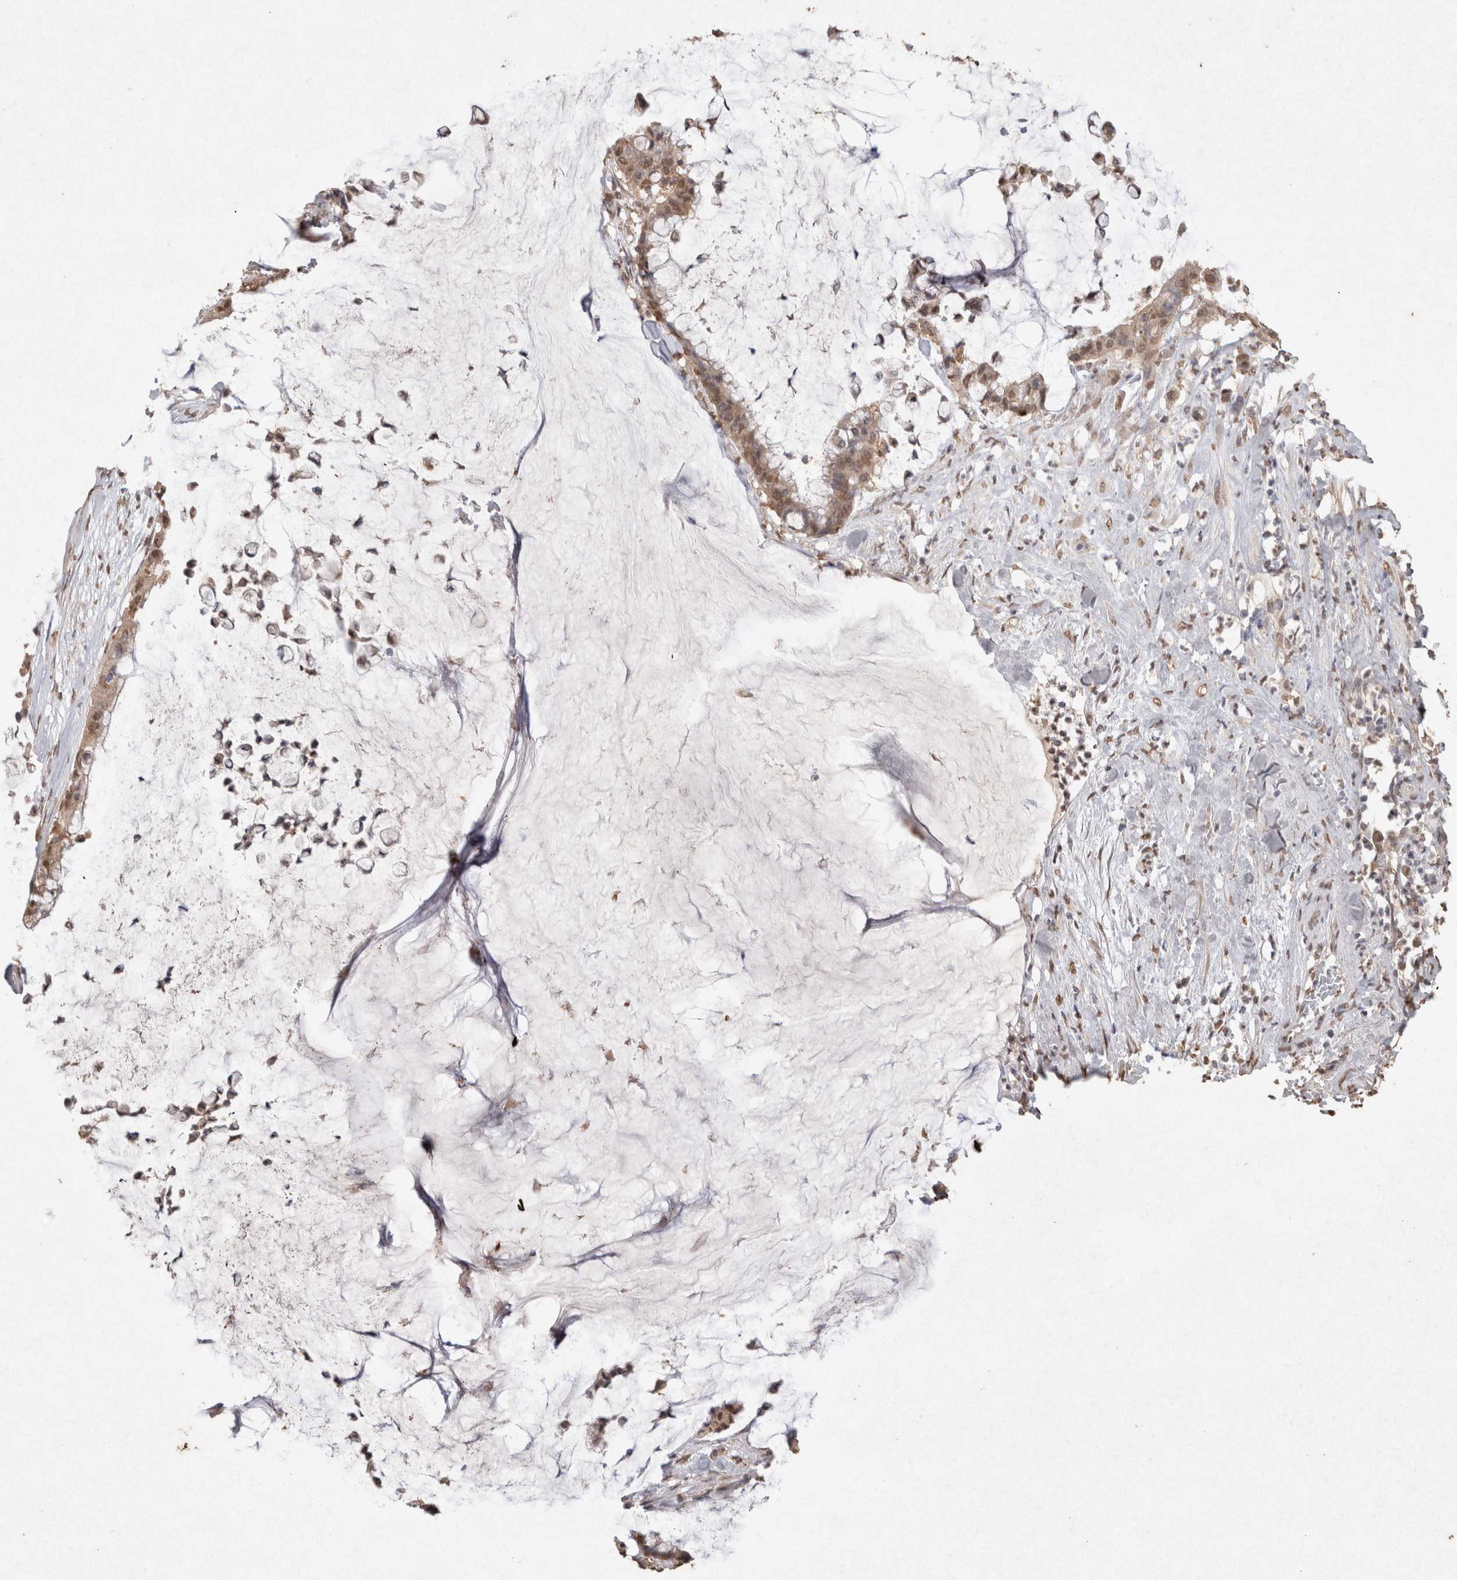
{"staining": {"intensity": "weak", "quantity": ">75%", "location": "cytoplasmic/membranous,nuclear"}, "tissue": "pancreatic cancer", "cell_type": "Tumor cells", "image_type": "cancer", "snomed": [{"axis": "morphology", "description": "Adenocarcinoma, NOS"}, {"axis": "topography", "description": "Pancreas"}], "caption": "Pancreatic adenocarcinoma stained with IHC reveals weak cytoplasmic/membranous and nuclear expression in about >75% of tumor cells.", "gene": "MLX", "patient": {"sex": "male", "age": 41}}